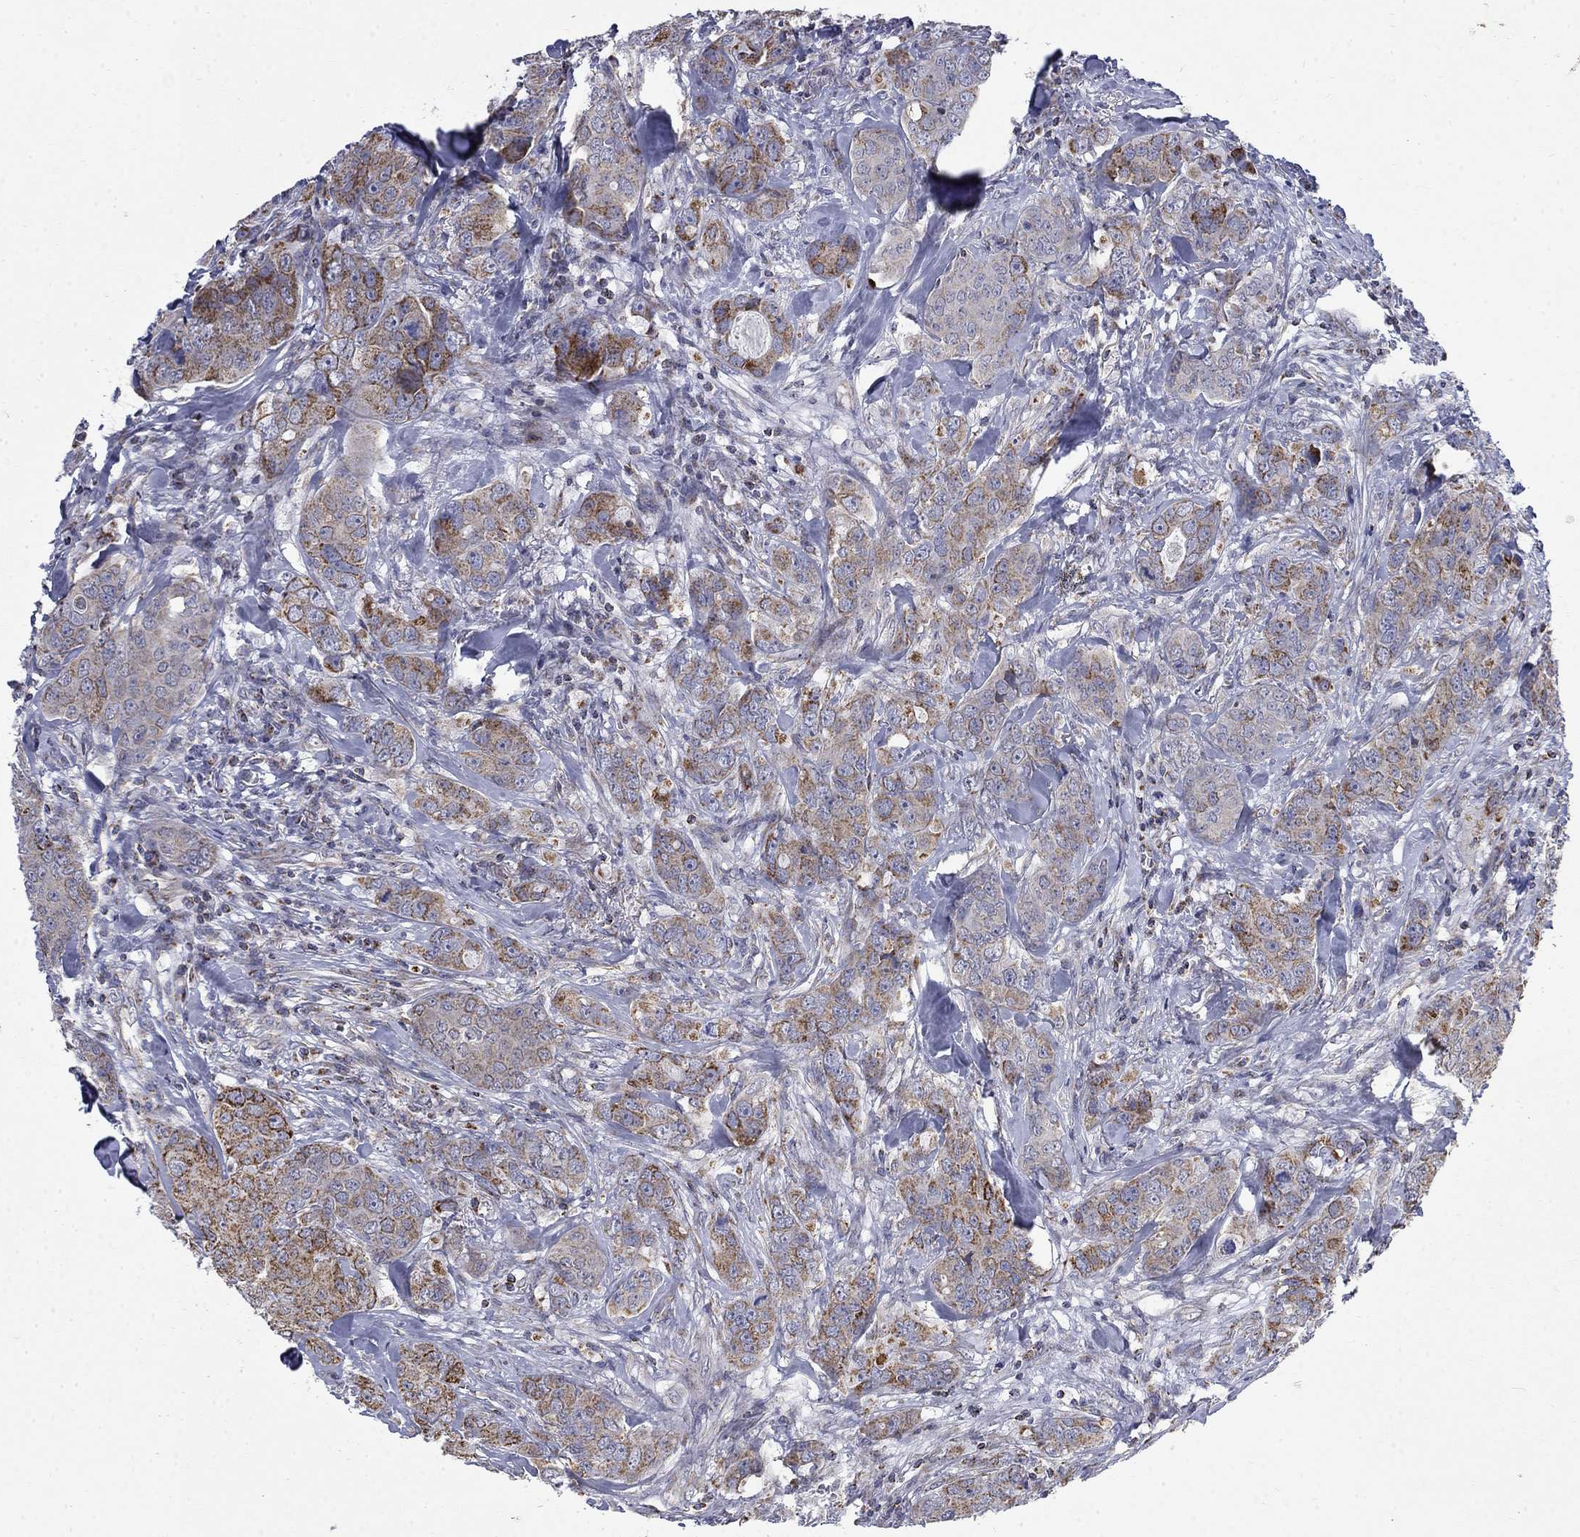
{"staining": {"intensity": "strong", "quantity": "25%-75%", "location": "cytoplasmic/membranous"}, "tissue": "breast cancer", "cell_type": "Tumor cells", "image_type": "cancer", "snomed": [{"axis": "morphology", "description": "Duct carcinoma"}, {"axis": "topography", "description": "Breast"}], "caption": "Immunohistochemical staining of human breast invasive ductal carcinoma shows strong cytoplasmic/membranous protein expression in about 25%-75% of tumor cells. (DAB = brown stain, brightfield microscopy at high magnification).", "gene": "PCBP3", "patient": {"sex": "female", "age": 43}}